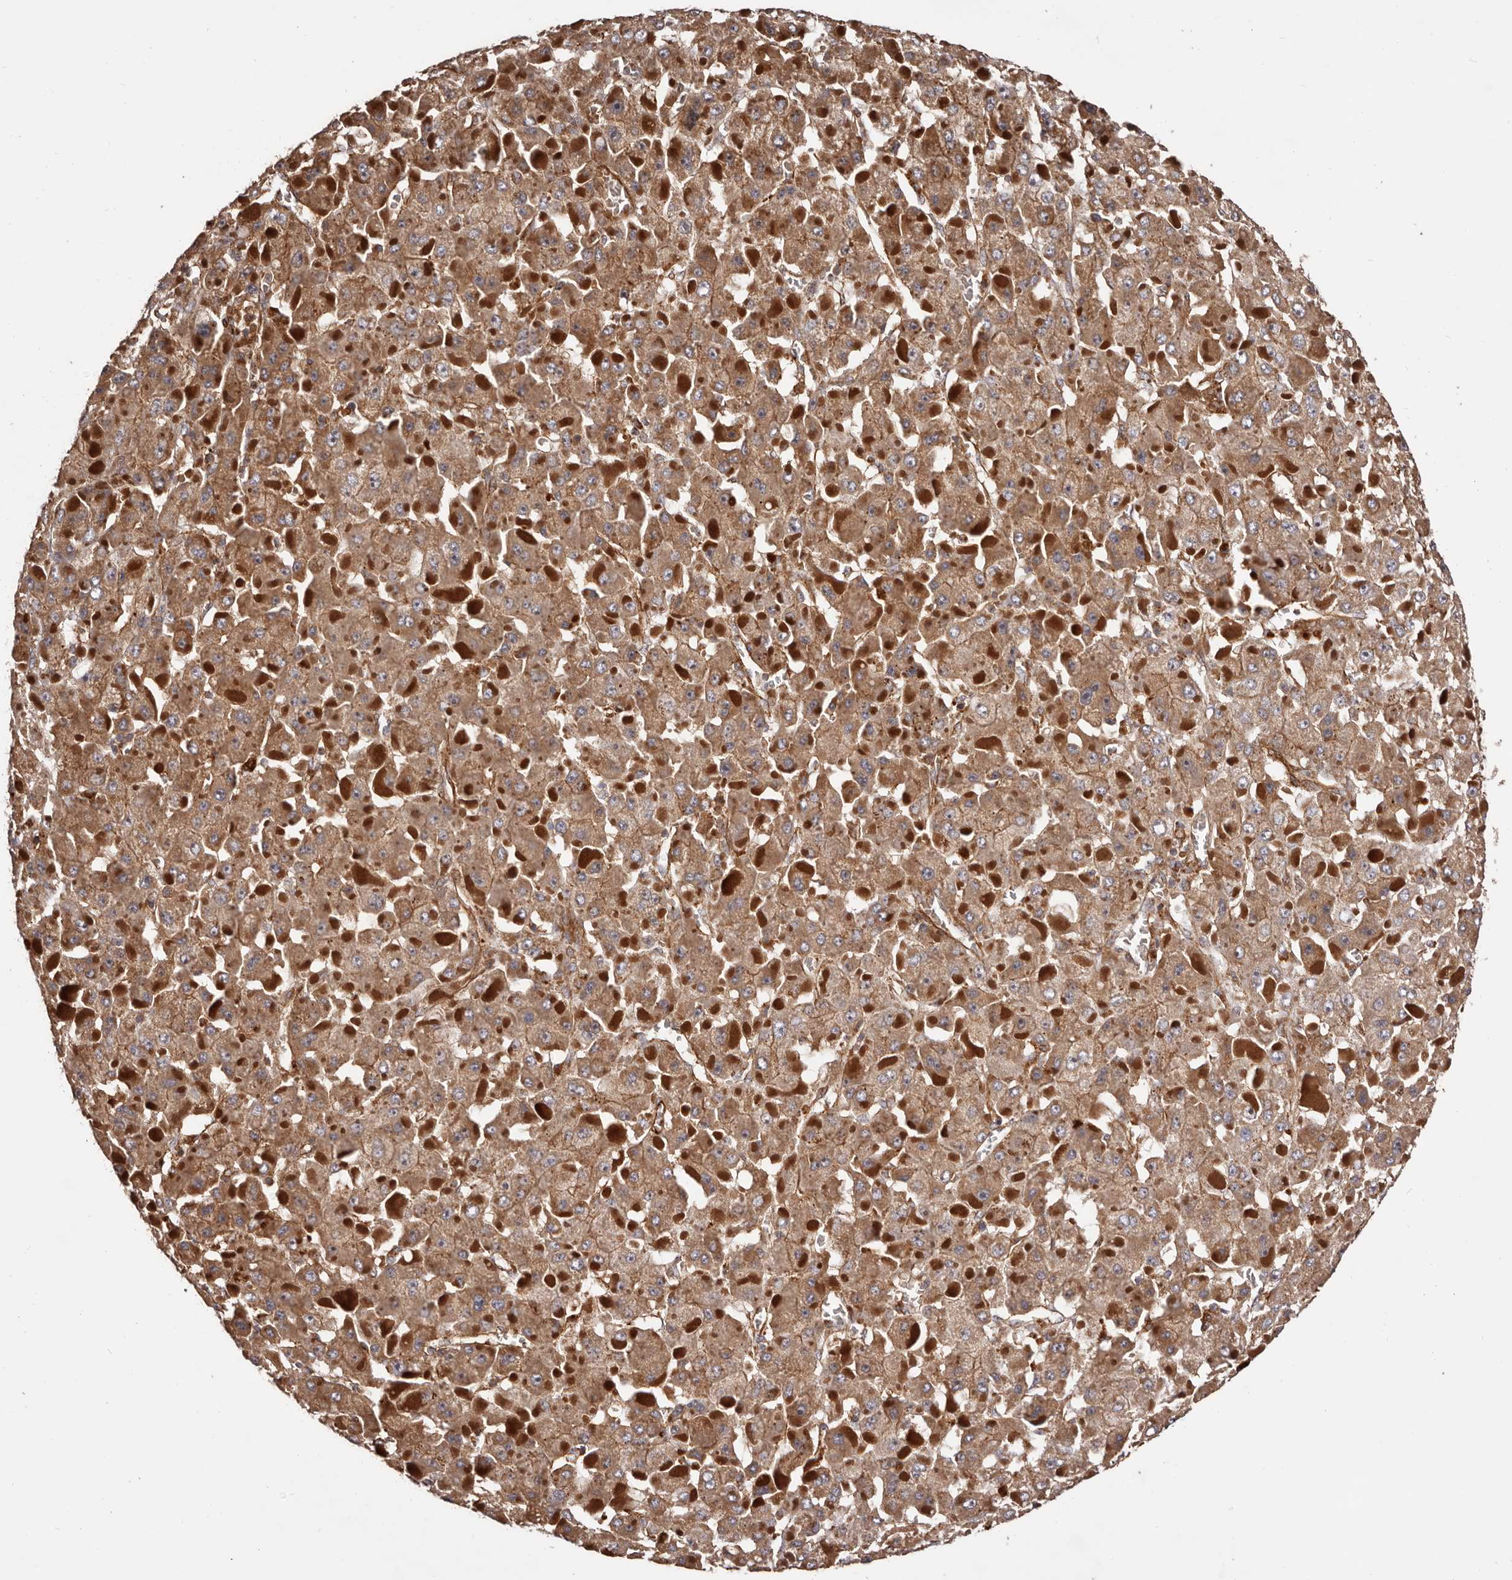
{"staining": {"intensity": "strong", "quantity": ">75%", "location": "cytoplasmic/membranous"}, "tissue": "liver cancer", "cell_type": "Tumor cells", "image_type": "cancer", "snomed": [{"axis": "morphology", "description": "Carcinoma, Hepatocellular, NOS"}, {"axis": "topography", "description": "Liver"}], "caption": "Immunohistochemistry (IHC) of human liver hepatocellular carcinoma shows high levels of strong cytoplasmic/membranous expression in approximately >75% of tumor cells.", "gene": "GTPBP1", "patient": {"sex": "female", "age": 73}}